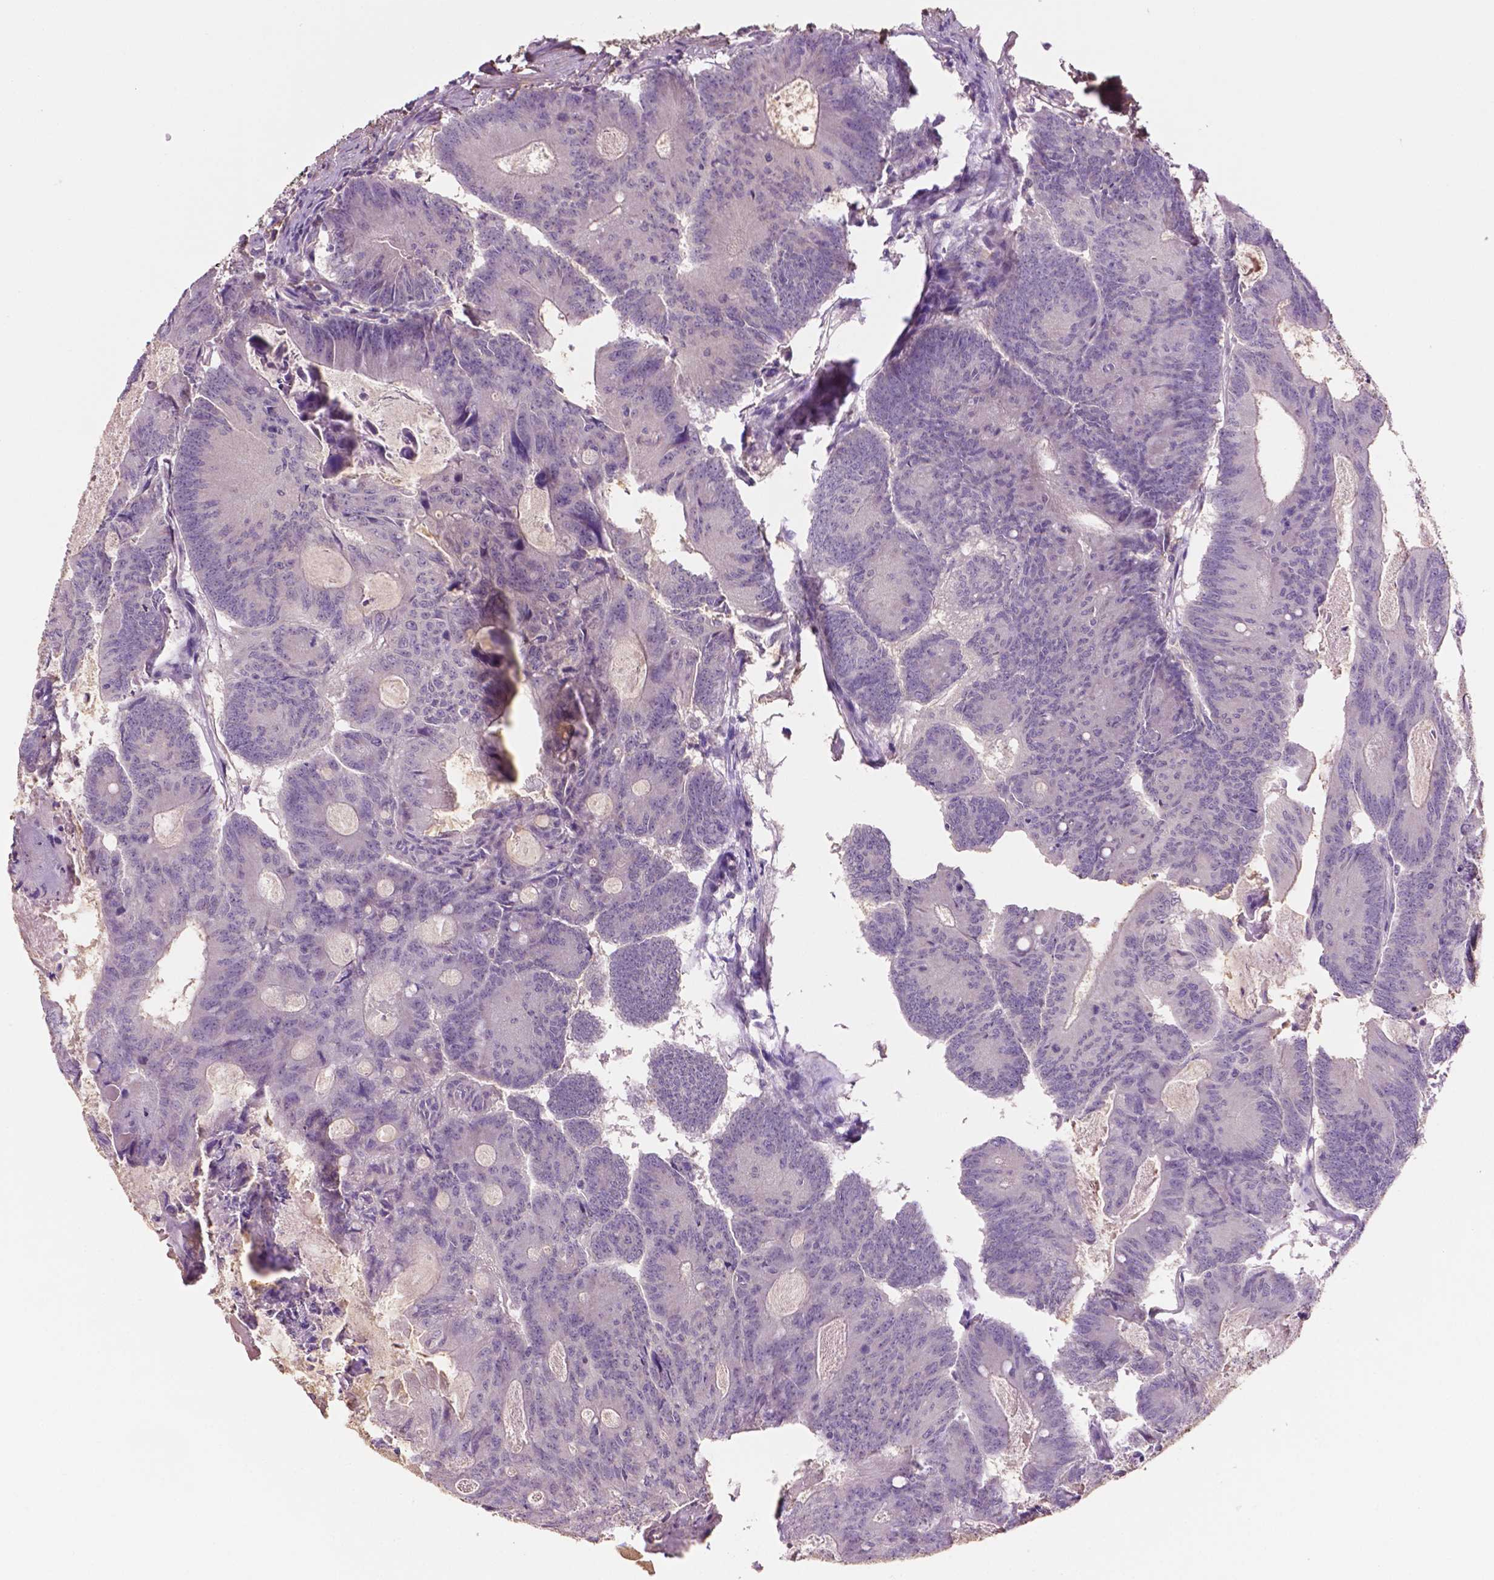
{"staining": {"intensity": "negative", "quantity": "none", "location": "none"}, "tissue": "colorectal cancer", "cell_type": "Tumor cells", "image_type": "cancer", "snomed": [{"axis": "morphology", "description": "Adenocarcinoma, NOS"}, {"axis": "topography", "description": "Colon"}], "caption": "Photomicrograph shows no protein staining in tumor cells of colorectal adenocarcinoma tissue. (DAB IHC visualized using brightfield microscopy, high magnification).", "gene": "FBLN1", "patient": {"sex": "female", "age": 70}}